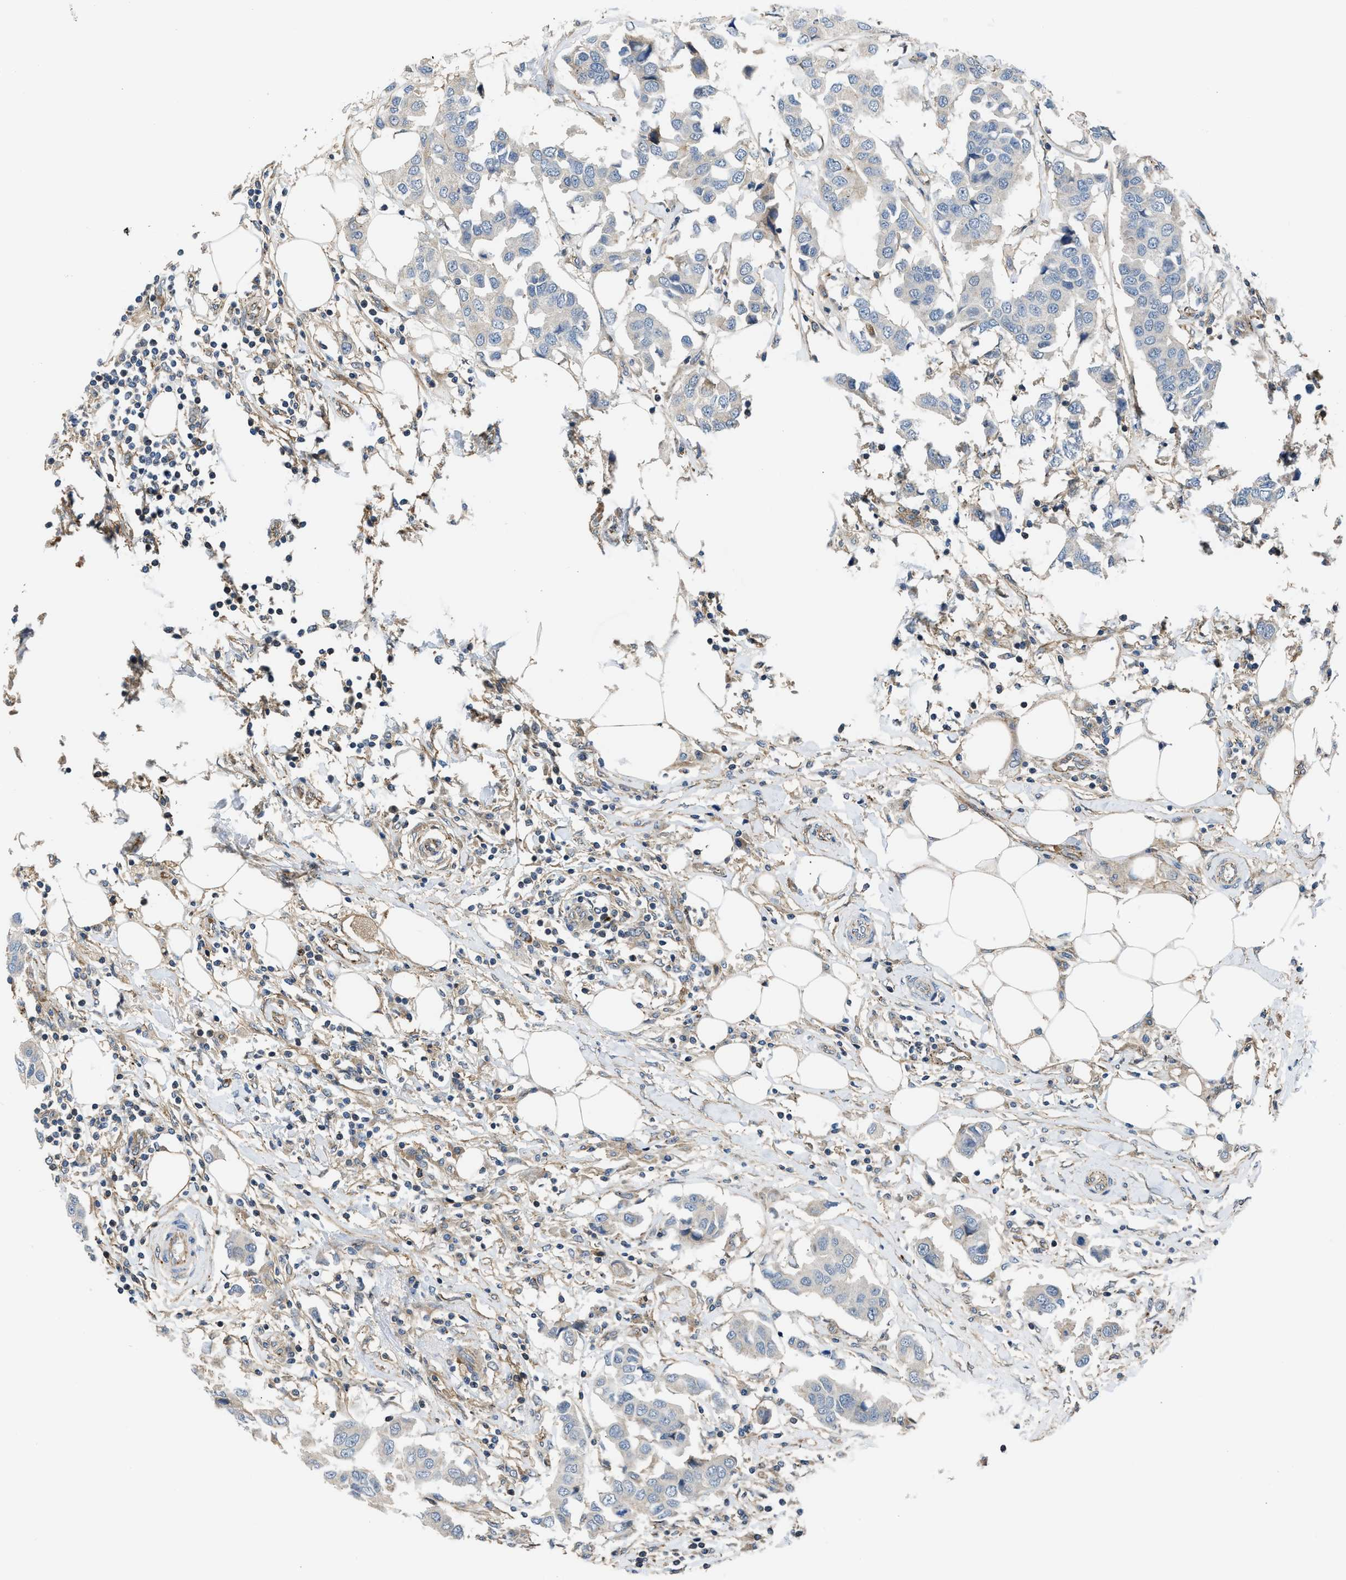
{"staining": {"intensity": "negative", "quantity": "none", "location": "none"}, "tissue": "breast cancer", "cell_type": "Tumor cells", "image_type": "cancer", "snomed": [{"axis": "morphology", "description": "Duct carcinoma"}, {"axis": "topography", "description": "Breast"}], "caption": "Tumor cells are negative for protein expression in human breast cancer.", "gene": "GPATCH2L", "patient": {"sex": "female", "age": 80}}